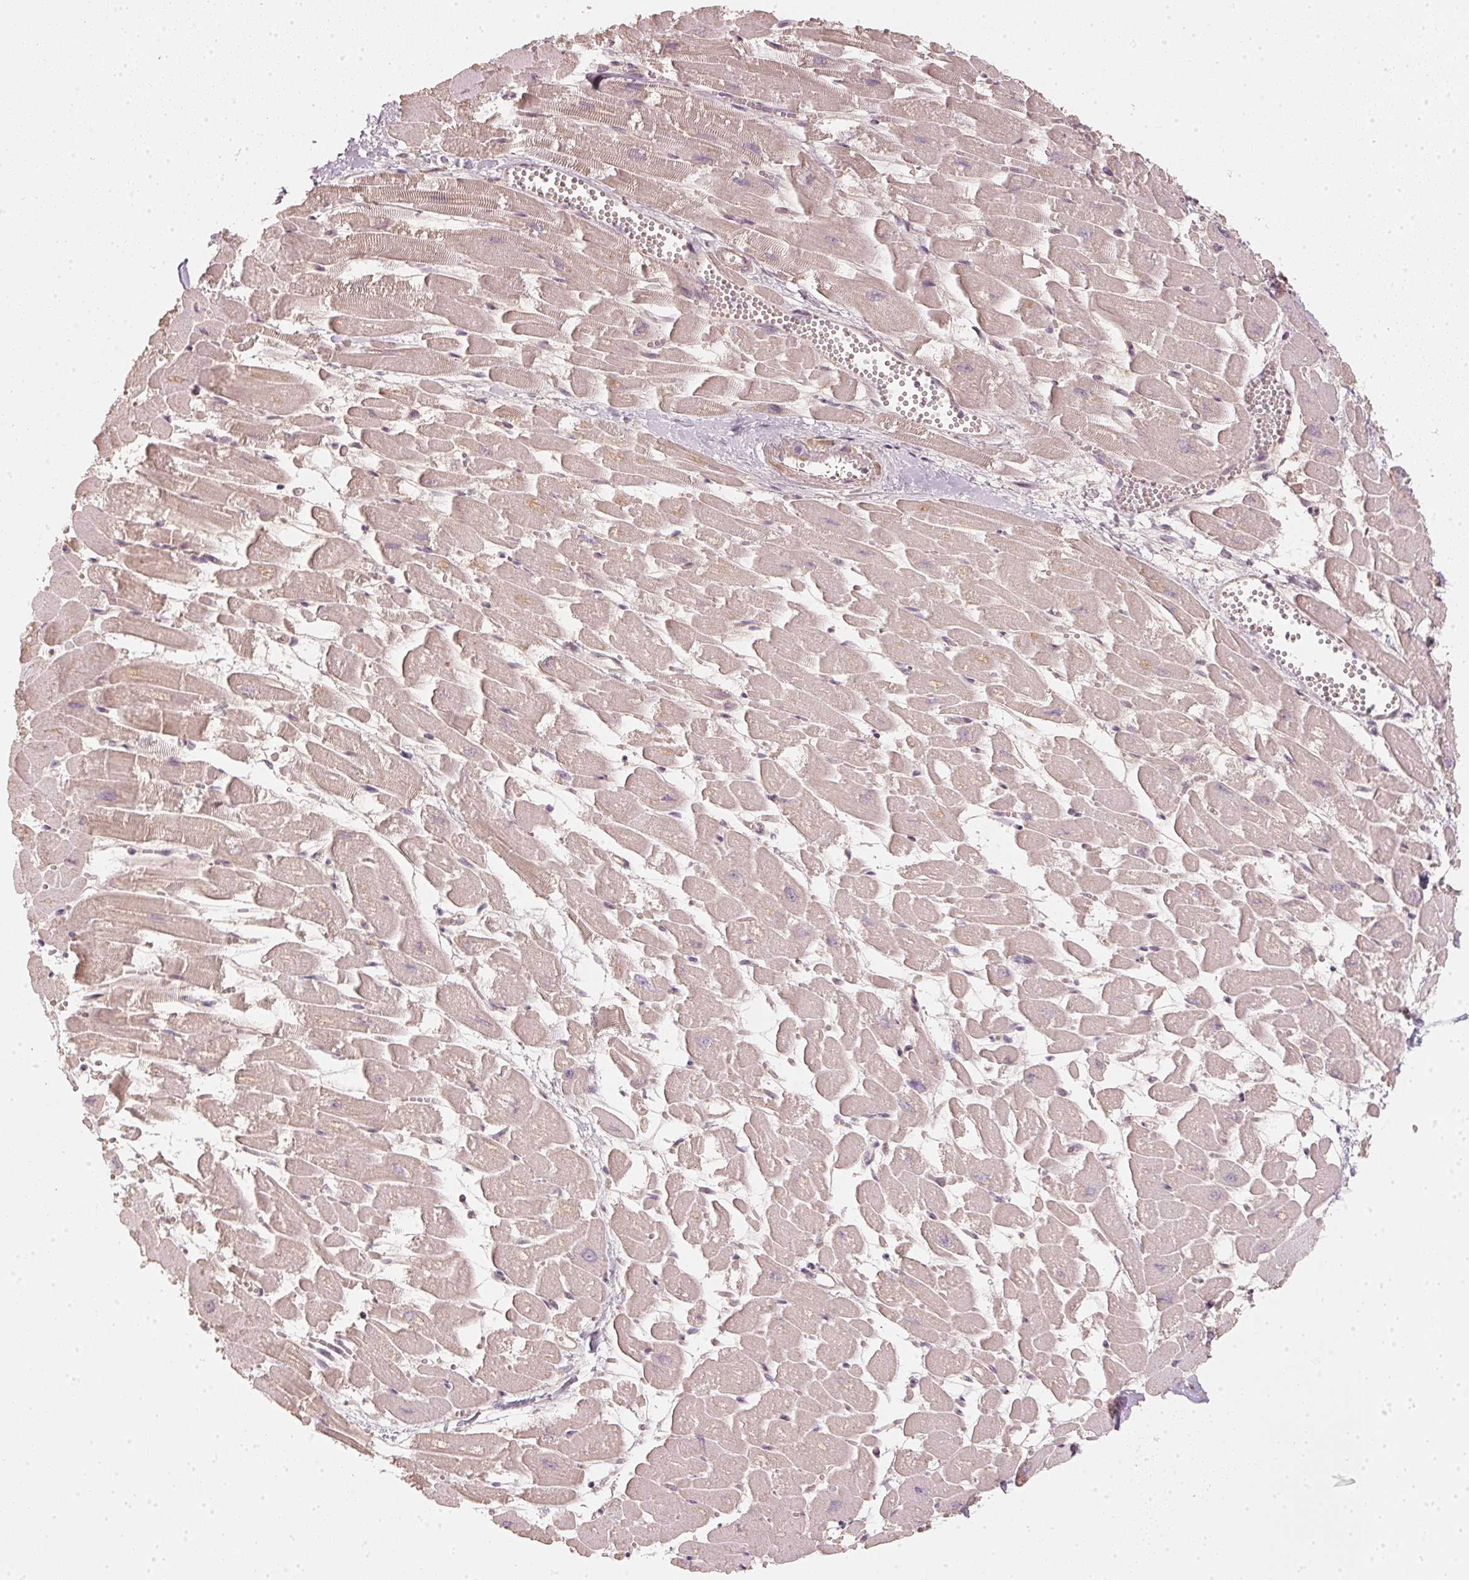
{"staining": {"intensity": "weak", "quantity": ">75%", "location": "cytoplasmic/membranous"}, "tissue": "heart muscle", "cell_type": "Cardiomyocytes", "image_type": "normal", "snomed": [{"axis": "morphology", "description": "Normal tissue, NOS"}, {"axis": "topography", "description": "Heart"}], "caption": "A high-resolution micrograph shows immunohistochemistry (IHC) staining of normal heart muscle, which exhibits weak cytoplasmic/membranous positivity in about >75% of cardiomyocytes.", "gene": "UBE2L3", "patient": {"sex": "female", "age": 52}}